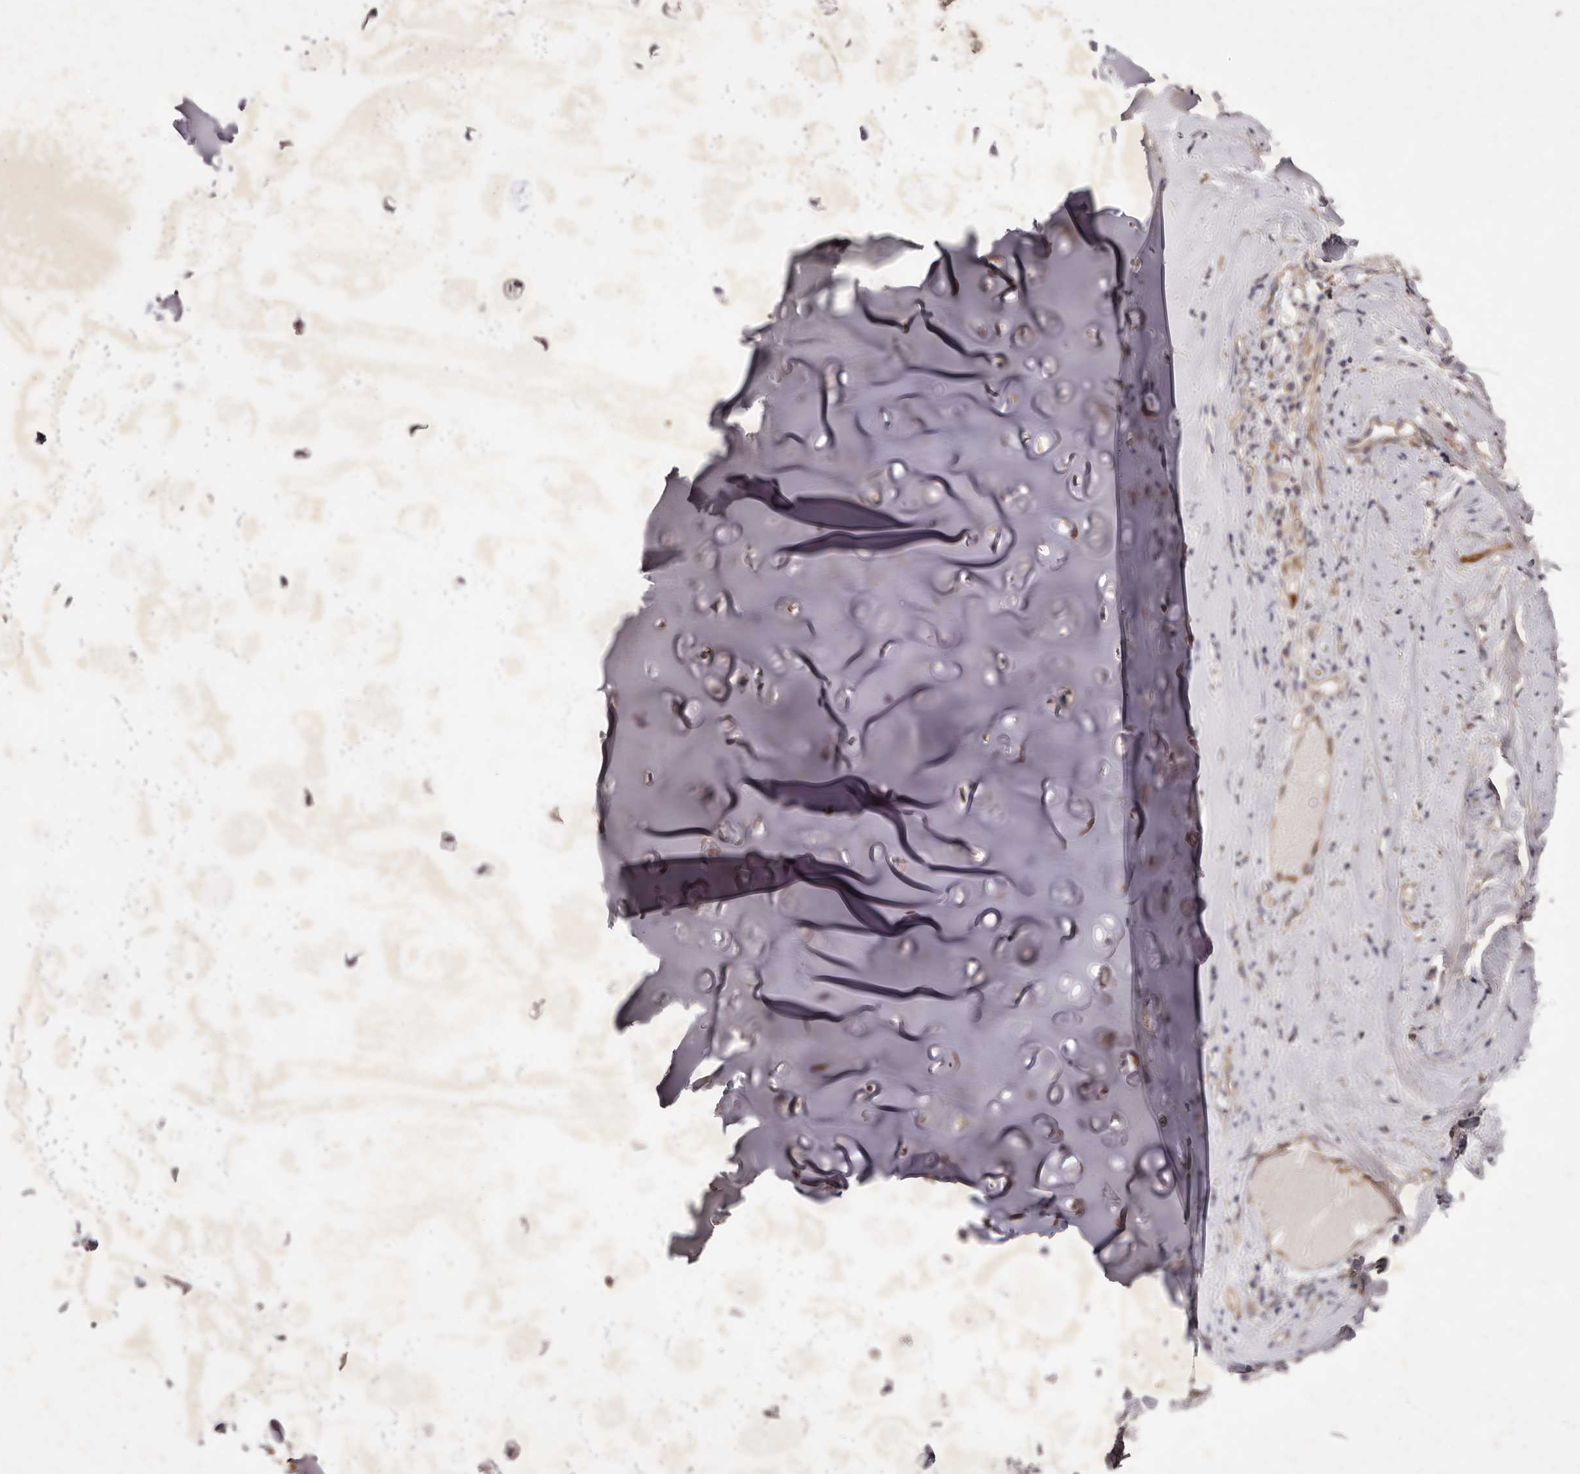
{"staining": {"intensity": "negative", "quantity": "none", "location": "none"}, "tissue": "adipose tissue", "cell_type": "Adipocytes", "image_type": "normal", "snomed": [{"axis": "morphology", "description": "Normal tissue, NOS"}, {"axis": "morphology", "description": "Basal cell carcinoma"}, {"axis": "topography", "description": "Cartilage tissue"}, {"axis": "topography", "description": "Nasopharynx"}, {"axis": "topography", "description": "Oral tissue"}], "caption": "A micrograph of adipose tissue stained for a protein displays no brown staining in adipocytes.", "gene": "PNRC1", "patient": {"sex": "female", "age": 77}}